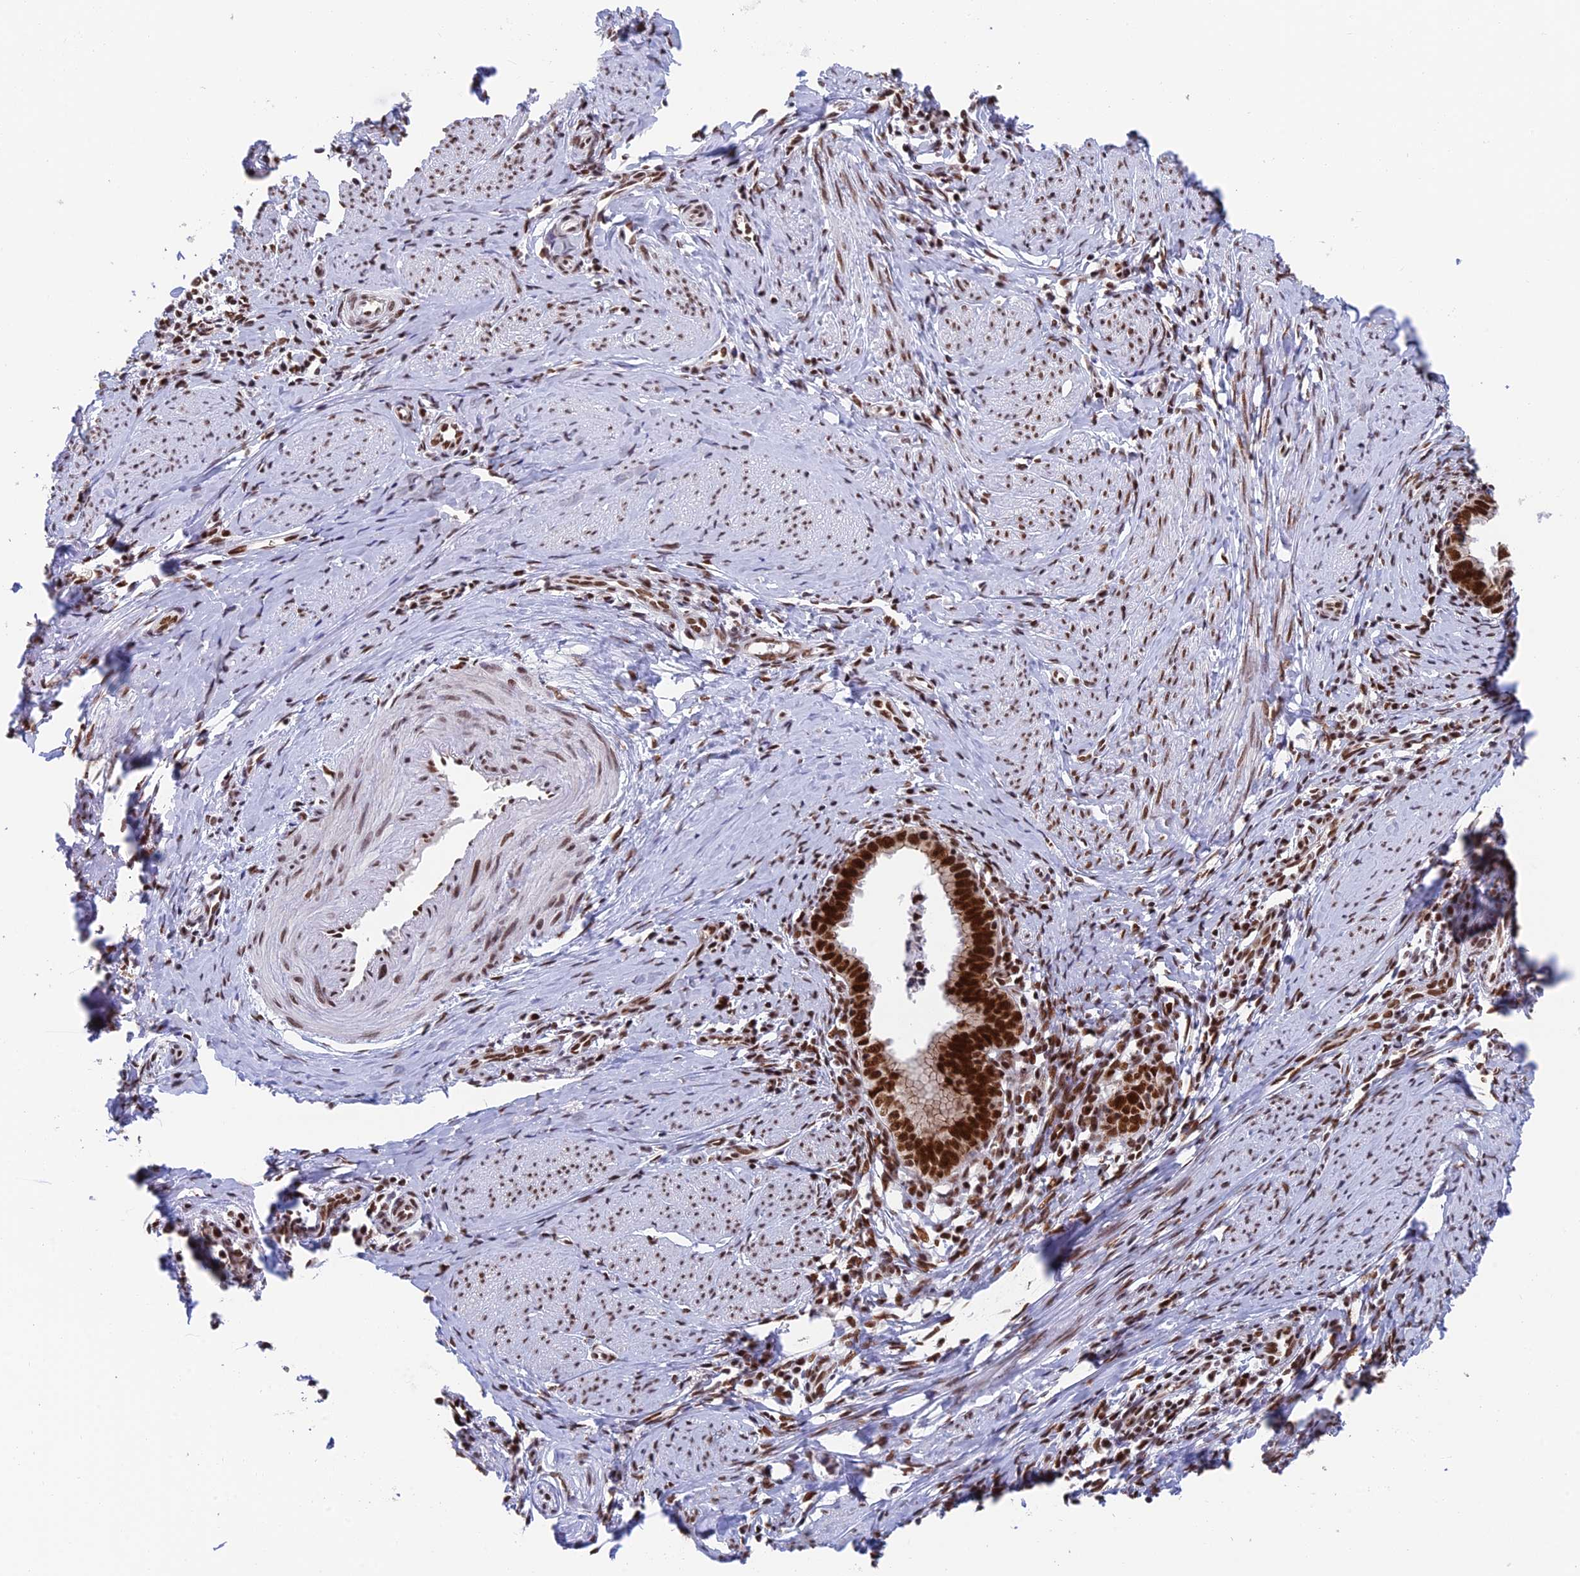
{"staining": {"intensity": "strong", "quantity": ">75%", "location": "nuclear"}, "tissue": "cervical cancer", "cell_type": "Tumor cells", "image_type": "cancer", "snomed": [{"axis": "morphology", "description": "Adenocarcinoma, NOS"}, {"axis": "topography", "description": "Cervix"}], "caption": "Immunohistochemical staining of adenocarcinoma (cervical) displays strong nuclear protein staining in approximately >75% of tumor cells.", "gene": "EEF1AKMT3", "patient": {"sex": "female", "age": 36}}